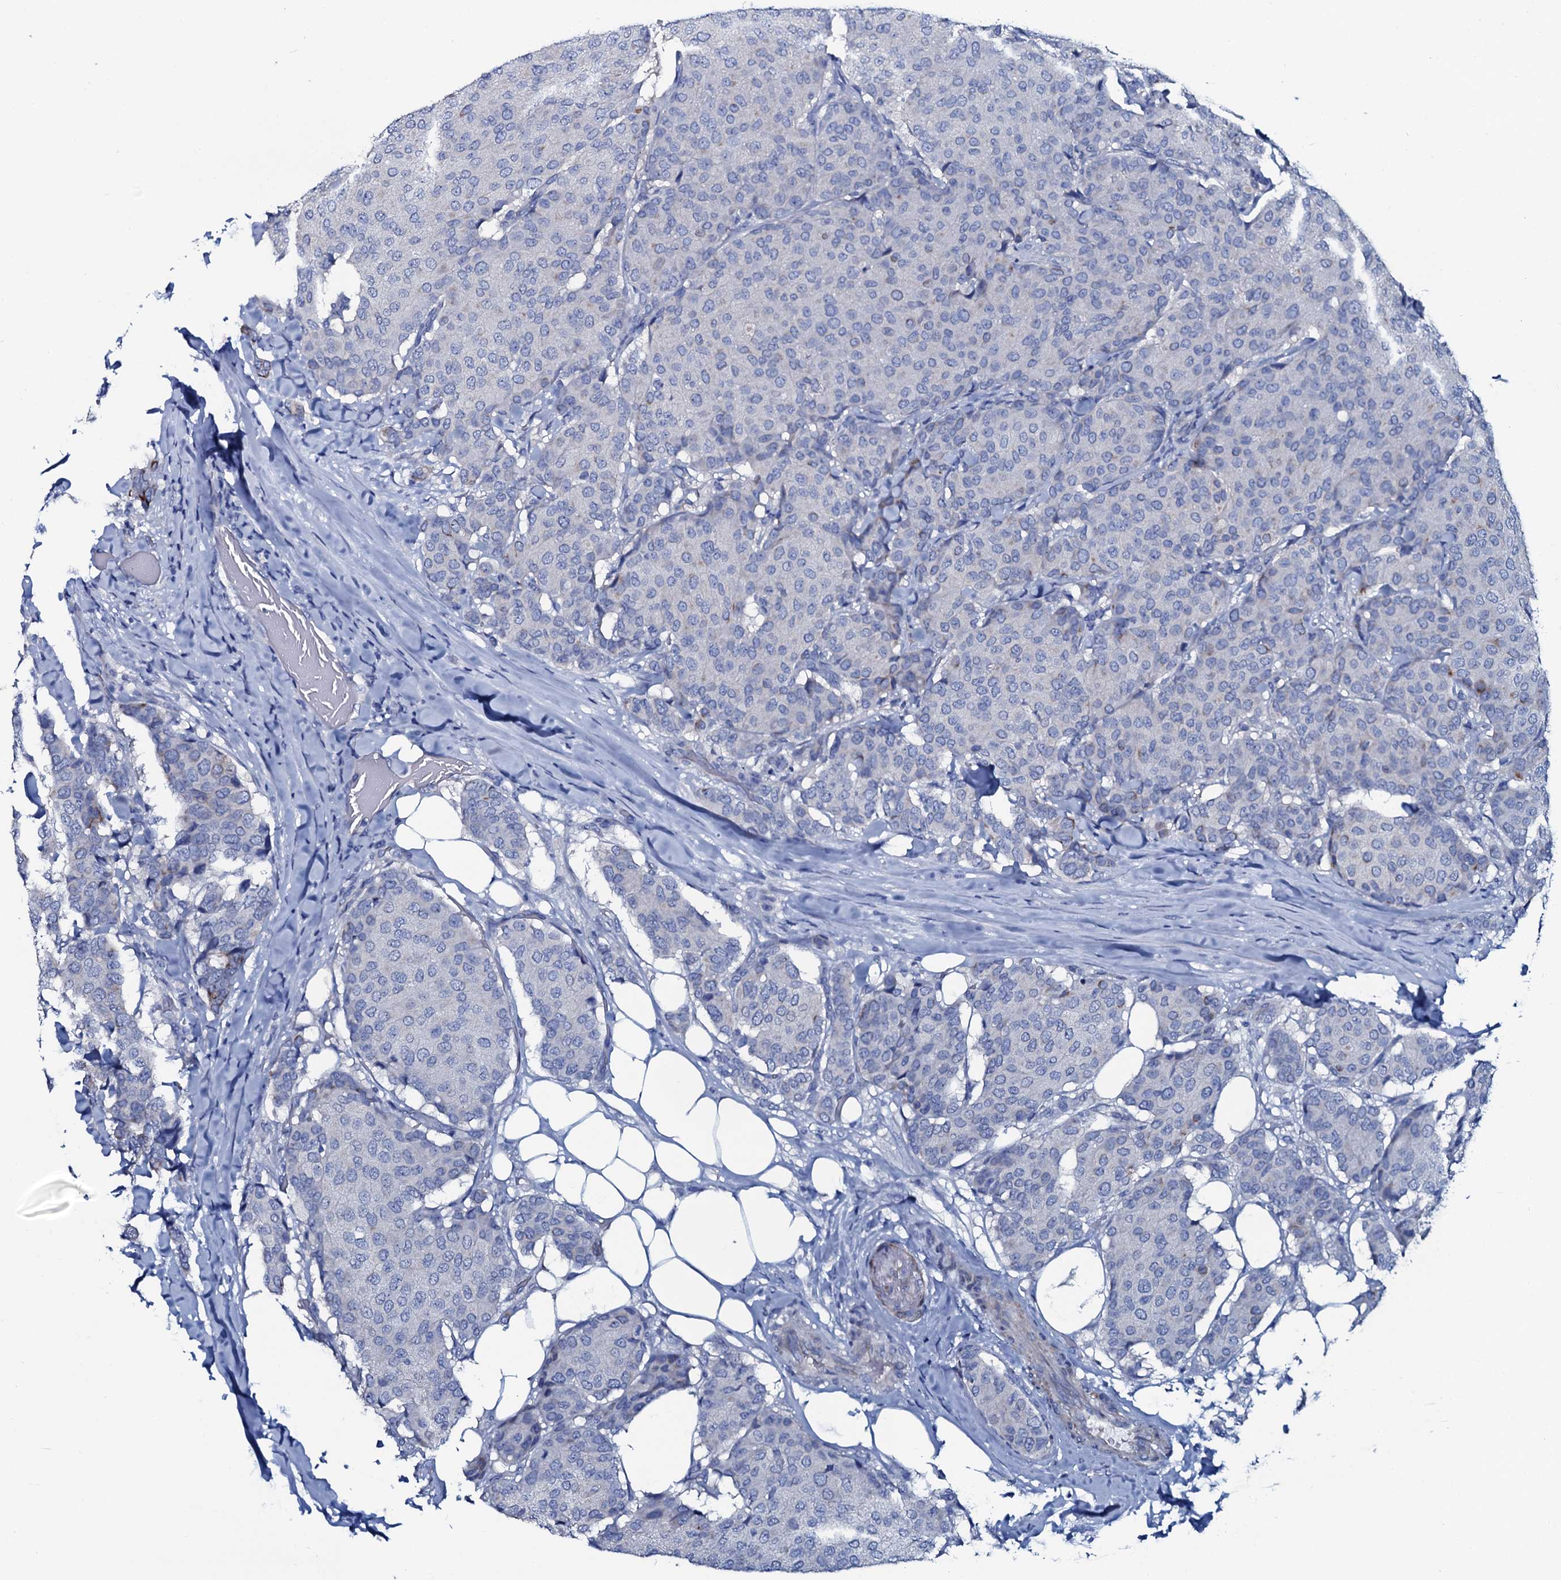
{"staining": {"intensity": "negative", "quantity": "none", "location": "none"}, "tissue": "breast cancer", "cell_type": "Tumor cells", "image_type": "cancer", "snomed": [{"axis": "morphology", "description": "Duct carcinoma"}, {"axis": "topography", "description": "Breast"}], "caption": "This histopathology image is of breast intraductal carcinoma stained with IHC to label a protein in brown with the nuclei are counter-stained blue. There is no staining in tumor cells.", "gene": "GYS2", "patient": {"sex": "female", "age": 75}}